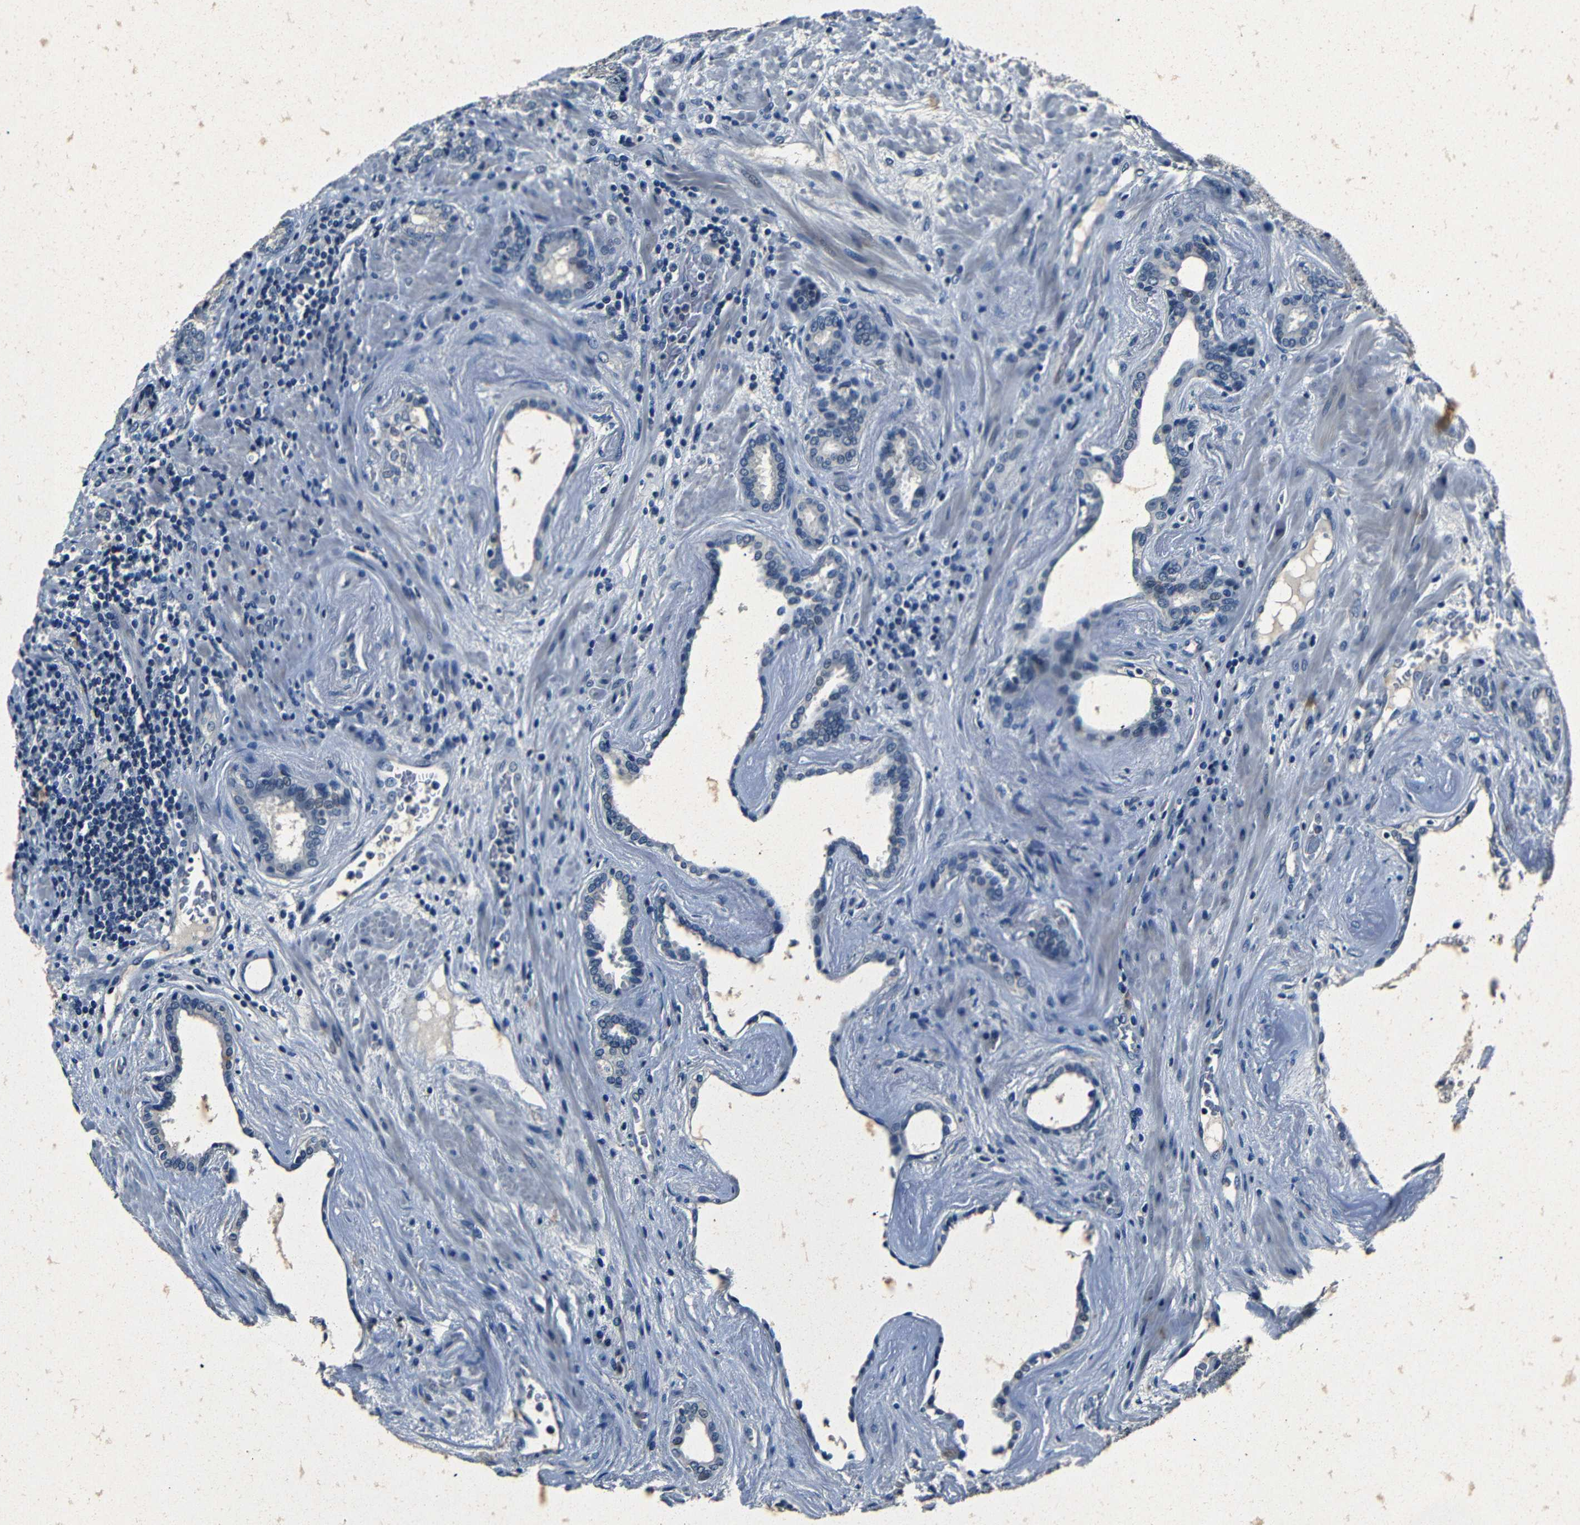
{"staining": {"intensity": "negative", "quantity": "none", "location": "none"}, "tissue": "prostate cancer", "cell_type": "Tumor cells", "image_type": "cancer", "snomed": [{"axis": "morphology", "description": "Adenocarcinoma, High grade"}, {"axis": "topography", "description": "Prostate"}], "caption": "Immunohistochemical staining of high-grade adenocarcinoma (prostate) reveals no significant positivity in tumor cells. (Immunohistochemistry (ihc), brightfield microscopy, high magnification).", "gene": "NCMAP", "patient": {"sex": "male", "age": 61}}